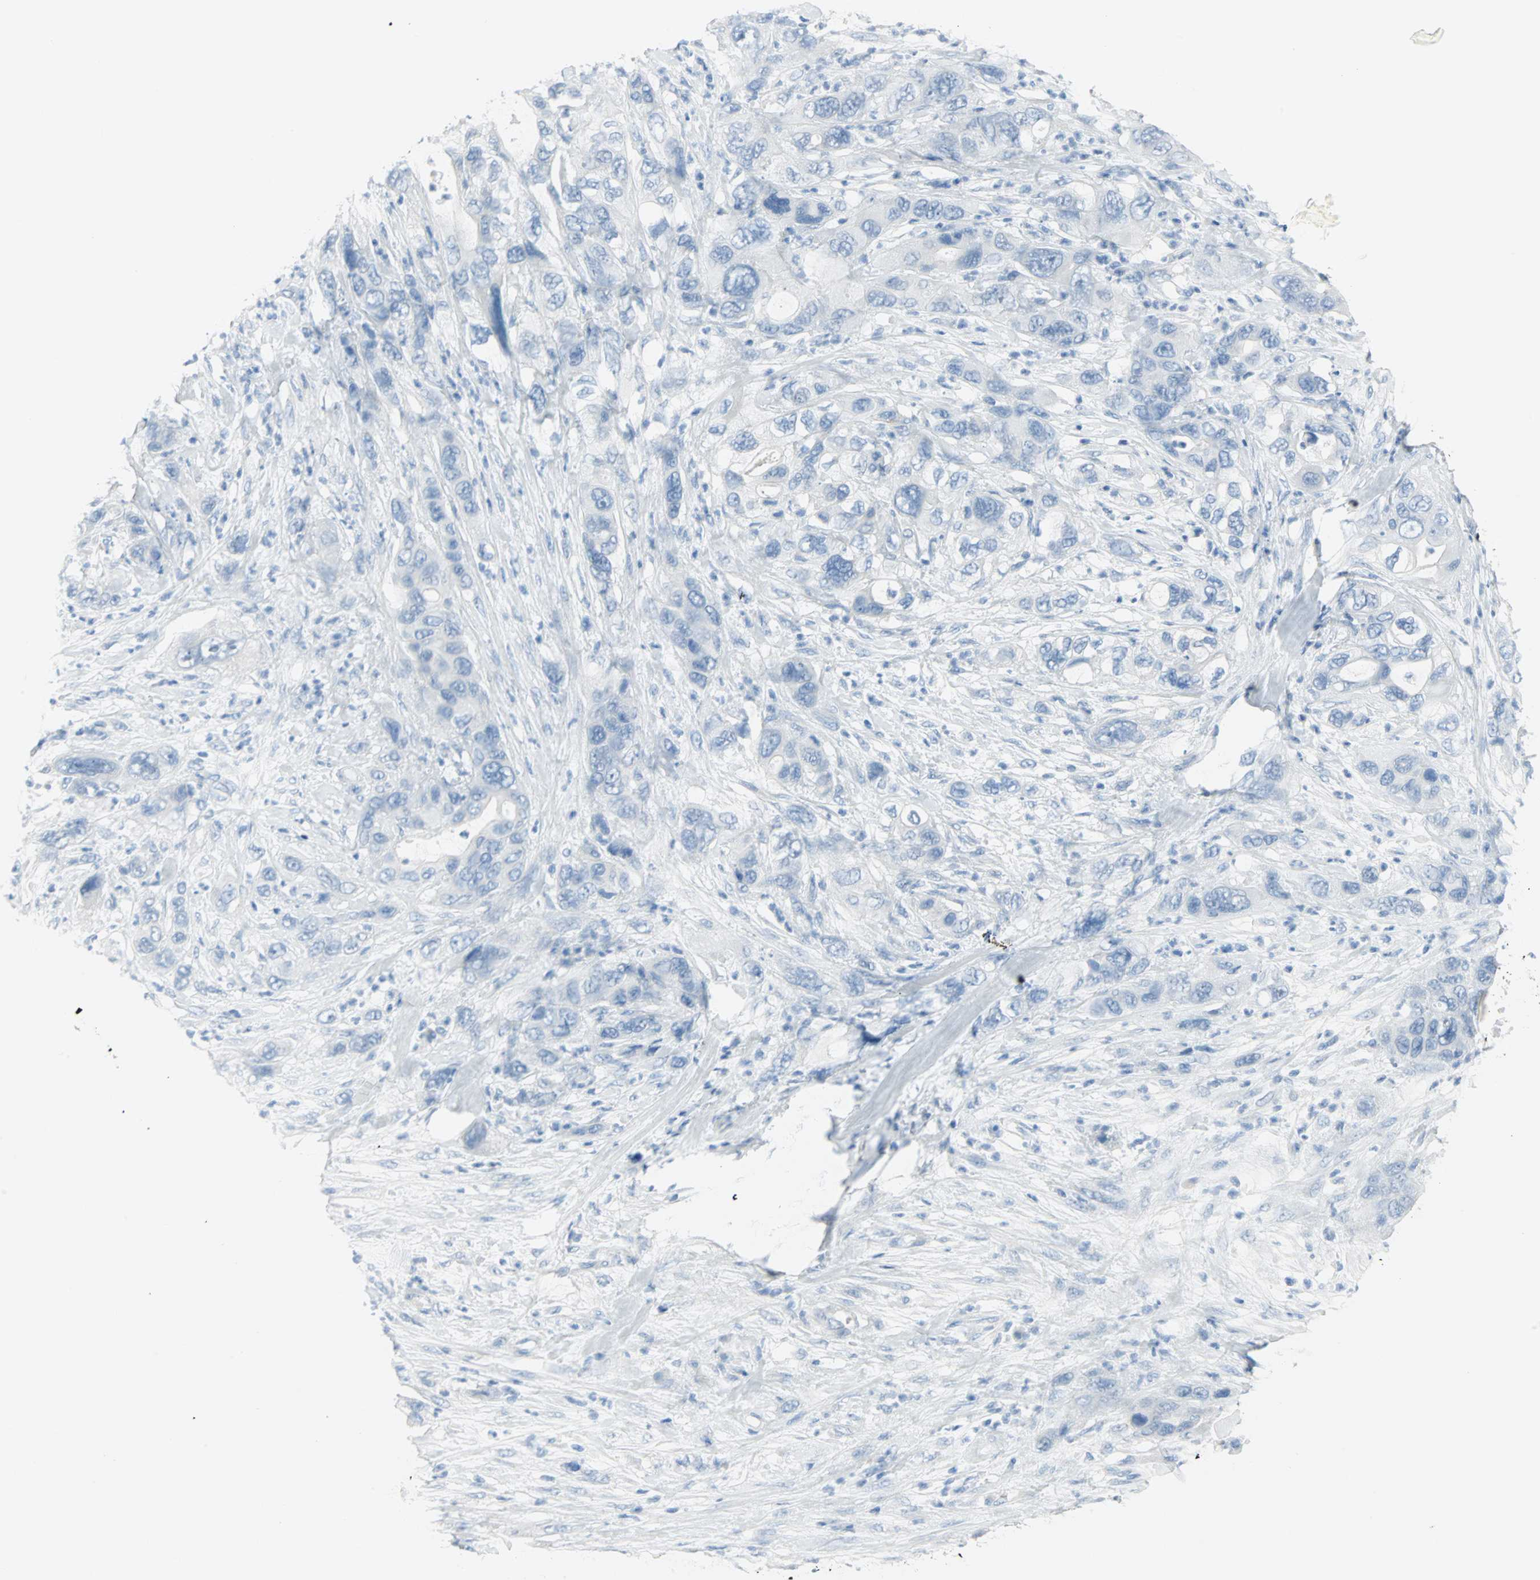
{"staining": {"intensity": "negative", "quantity": "none", "location": "none"}, "tissue": "pancreatic cancer", "cell_type": "Tumor cells", "image_type": "cancer", "snomed": [{"axis": "morphology", "description": "Adenocarcinoma, NOS"}, {"axis": "topography", "description": "Pancreas"}], "caption": "The IHC histopathology image has no significant expression in tumor cells of pancreatic adenocarcinoma tissue. (Stains: DAB immunohistochemistry (IHC) with hematoxylin counter stain, Microscopy: brightfield microscopy at high magnification).", "gene": "STX1A", "patient": {"sex": "female", "age": 71}}